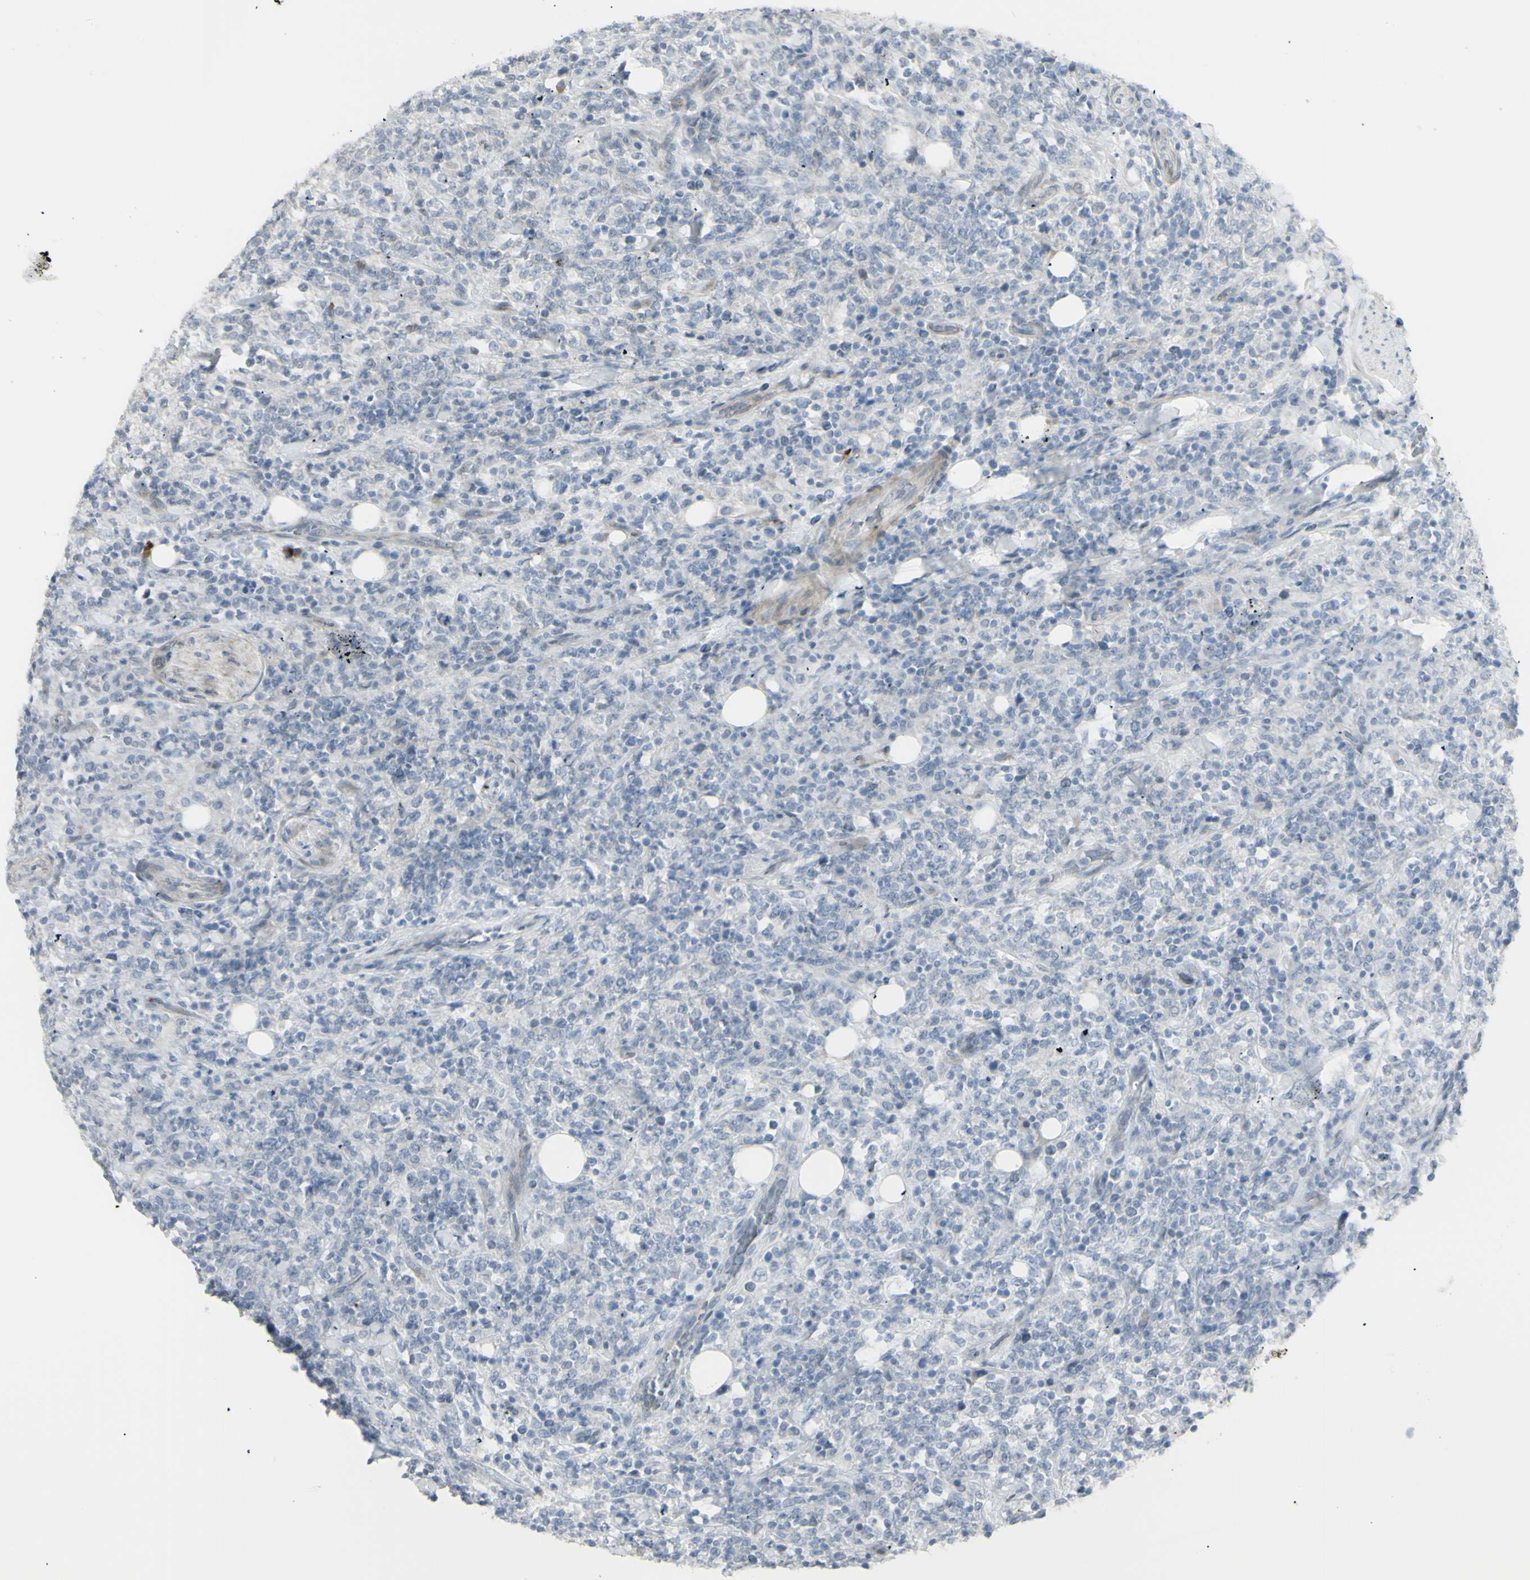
{"staining": {"intensity": "negative", "quantity": "none", "location": "none"}, "tissue": "lymphoma", "cell_type": "Tumor cells", "image_type": "cancer", "snomed": [{"axis": "morphology", "description": "Malignant lymphoma, non-Hodgkin's type, High grade"}, {"axis": "topography", "description": "Soft tissue"}], "caption": "DAB (3,3'-diaminobenzidine) immunohistochemical staining of human high-grade malignant lymphoma, non-Hodgkin's type displays no significant positivity in tumor cells.", "gene": "NDST4", "patient": {"sex": "male", "age": 18}}